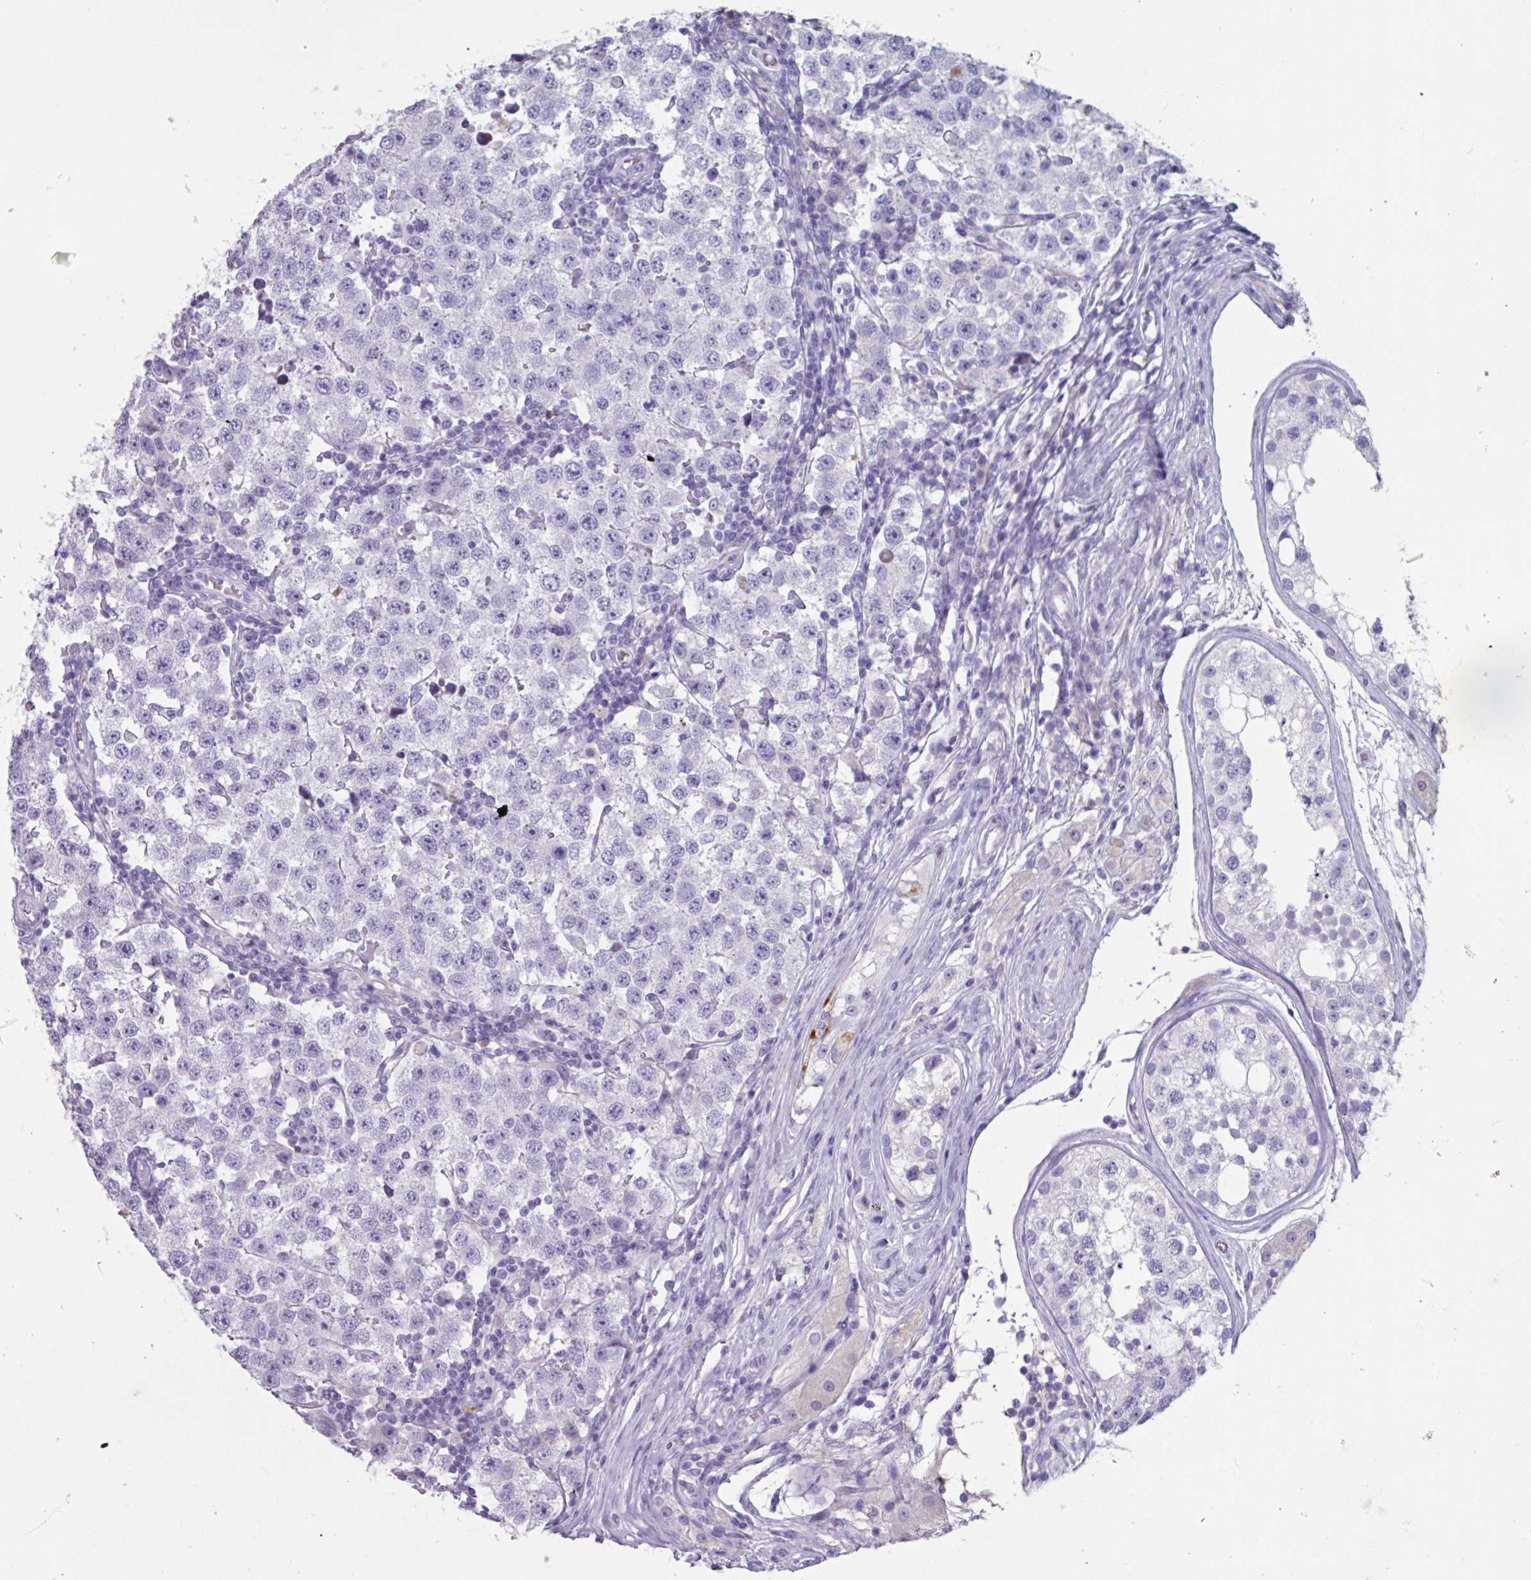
{"staining": {"intensity": "negative", "quantity": "none", "location": "none"}, "tissue": "testis cancer", "cell_type": "Tumor cells", "image_type": "cancer", "snomed": [{"axis": "morphology", "description": "Seminoma, NOS"}, {"axis": "topography", "description": "Testis"}], "caption": "Tumor cells are negative for brown protein staining in testis cancer.", "gene": "OR2T10", "patient": {"sex": "male", "age": 34}}